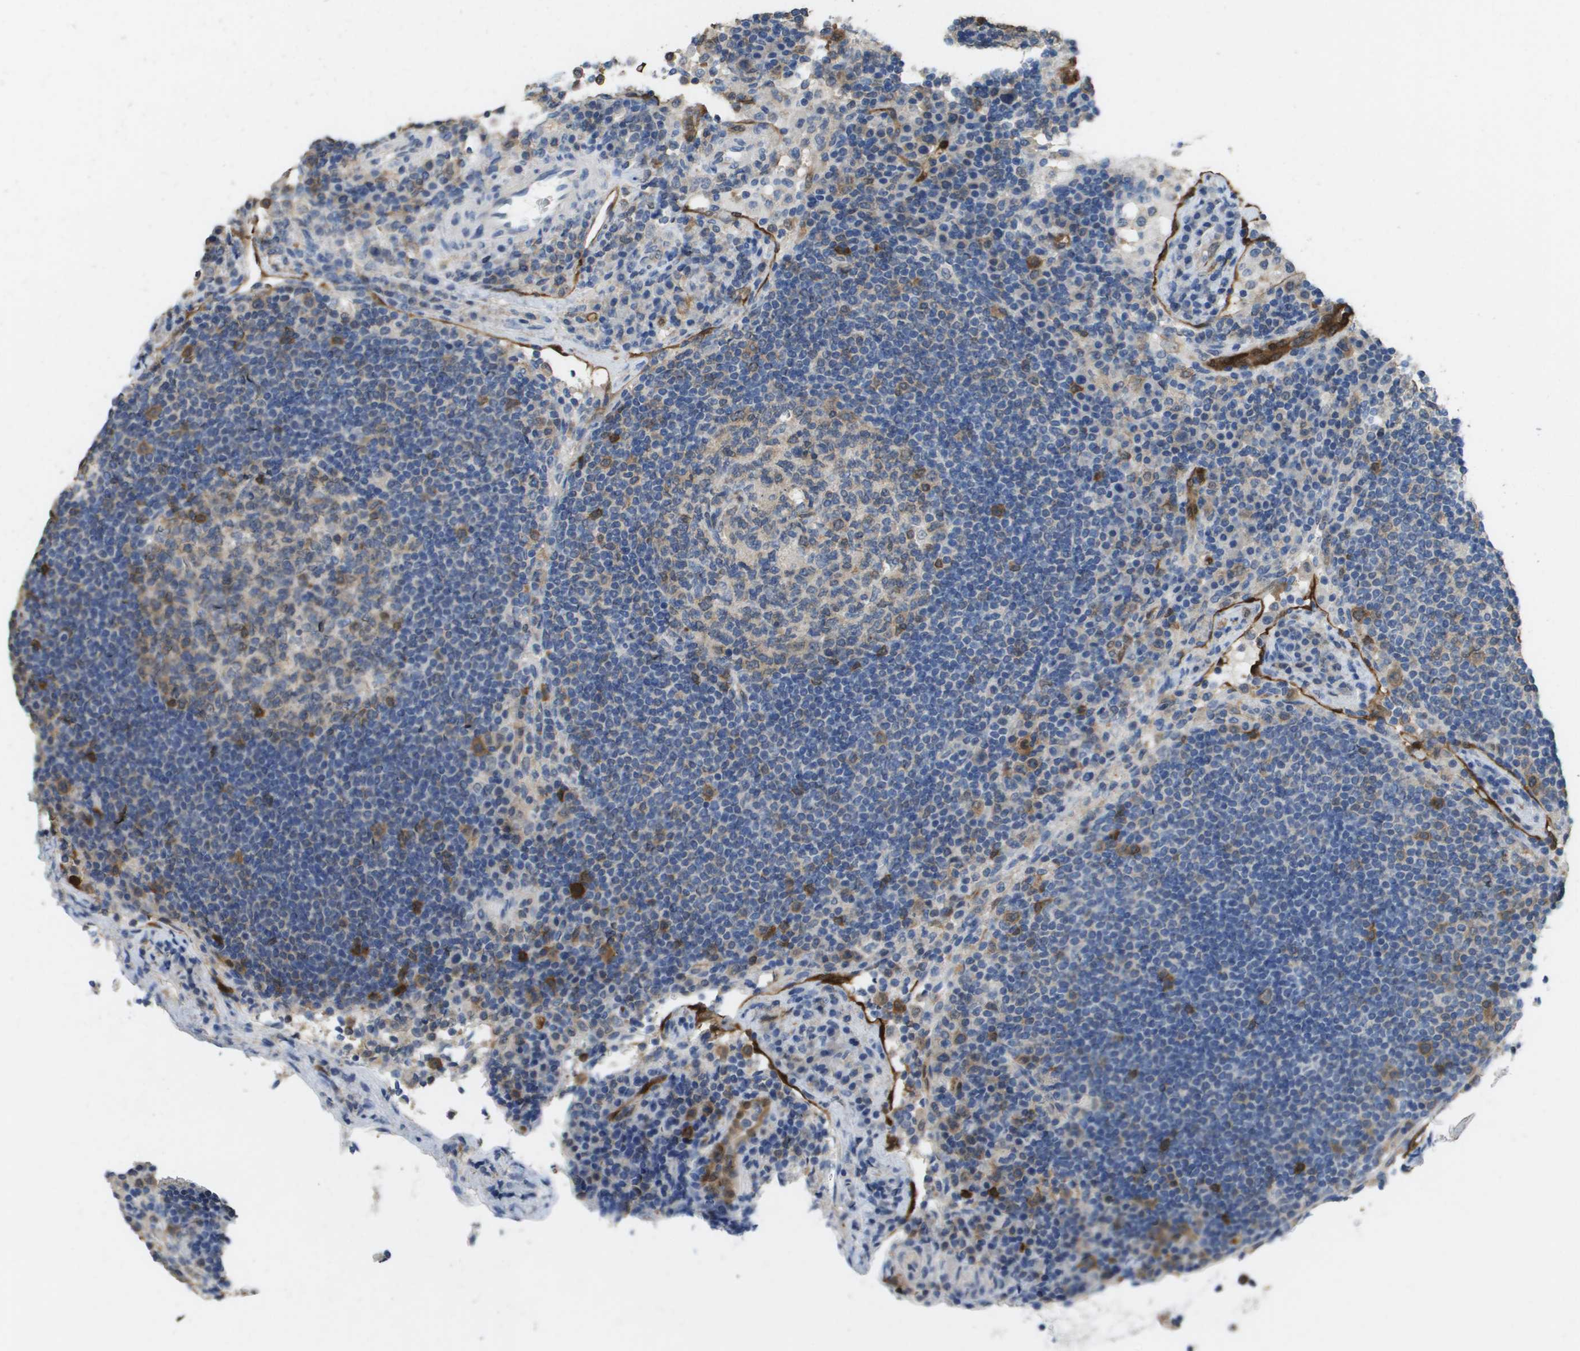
{"staining": {"intensity": "moderate", "quantity": "<25%", "location": "cytoplasmic/membranous"}, "tissue": "lymph node", "cell_type": "Germinal center cells", "image_type": "normal", "snomed": [{"axis": "morphology", "description": "Normal tissue, NOS"}, {"axis": "topography", "description": "Lymph node"}], "caption": "Protein analysis of normal lymph node reveals moderate cytoplasmic/membranous expression in approximately <25% of germinal center cells. (Stains: DAB (3,3'-diaminobenzidine) in brown, nuclei in blue, Microscopy: brightfield microscopy at high magnification).", "gene": "FABP5", "patient": {"sex": "female", "age": 53}}